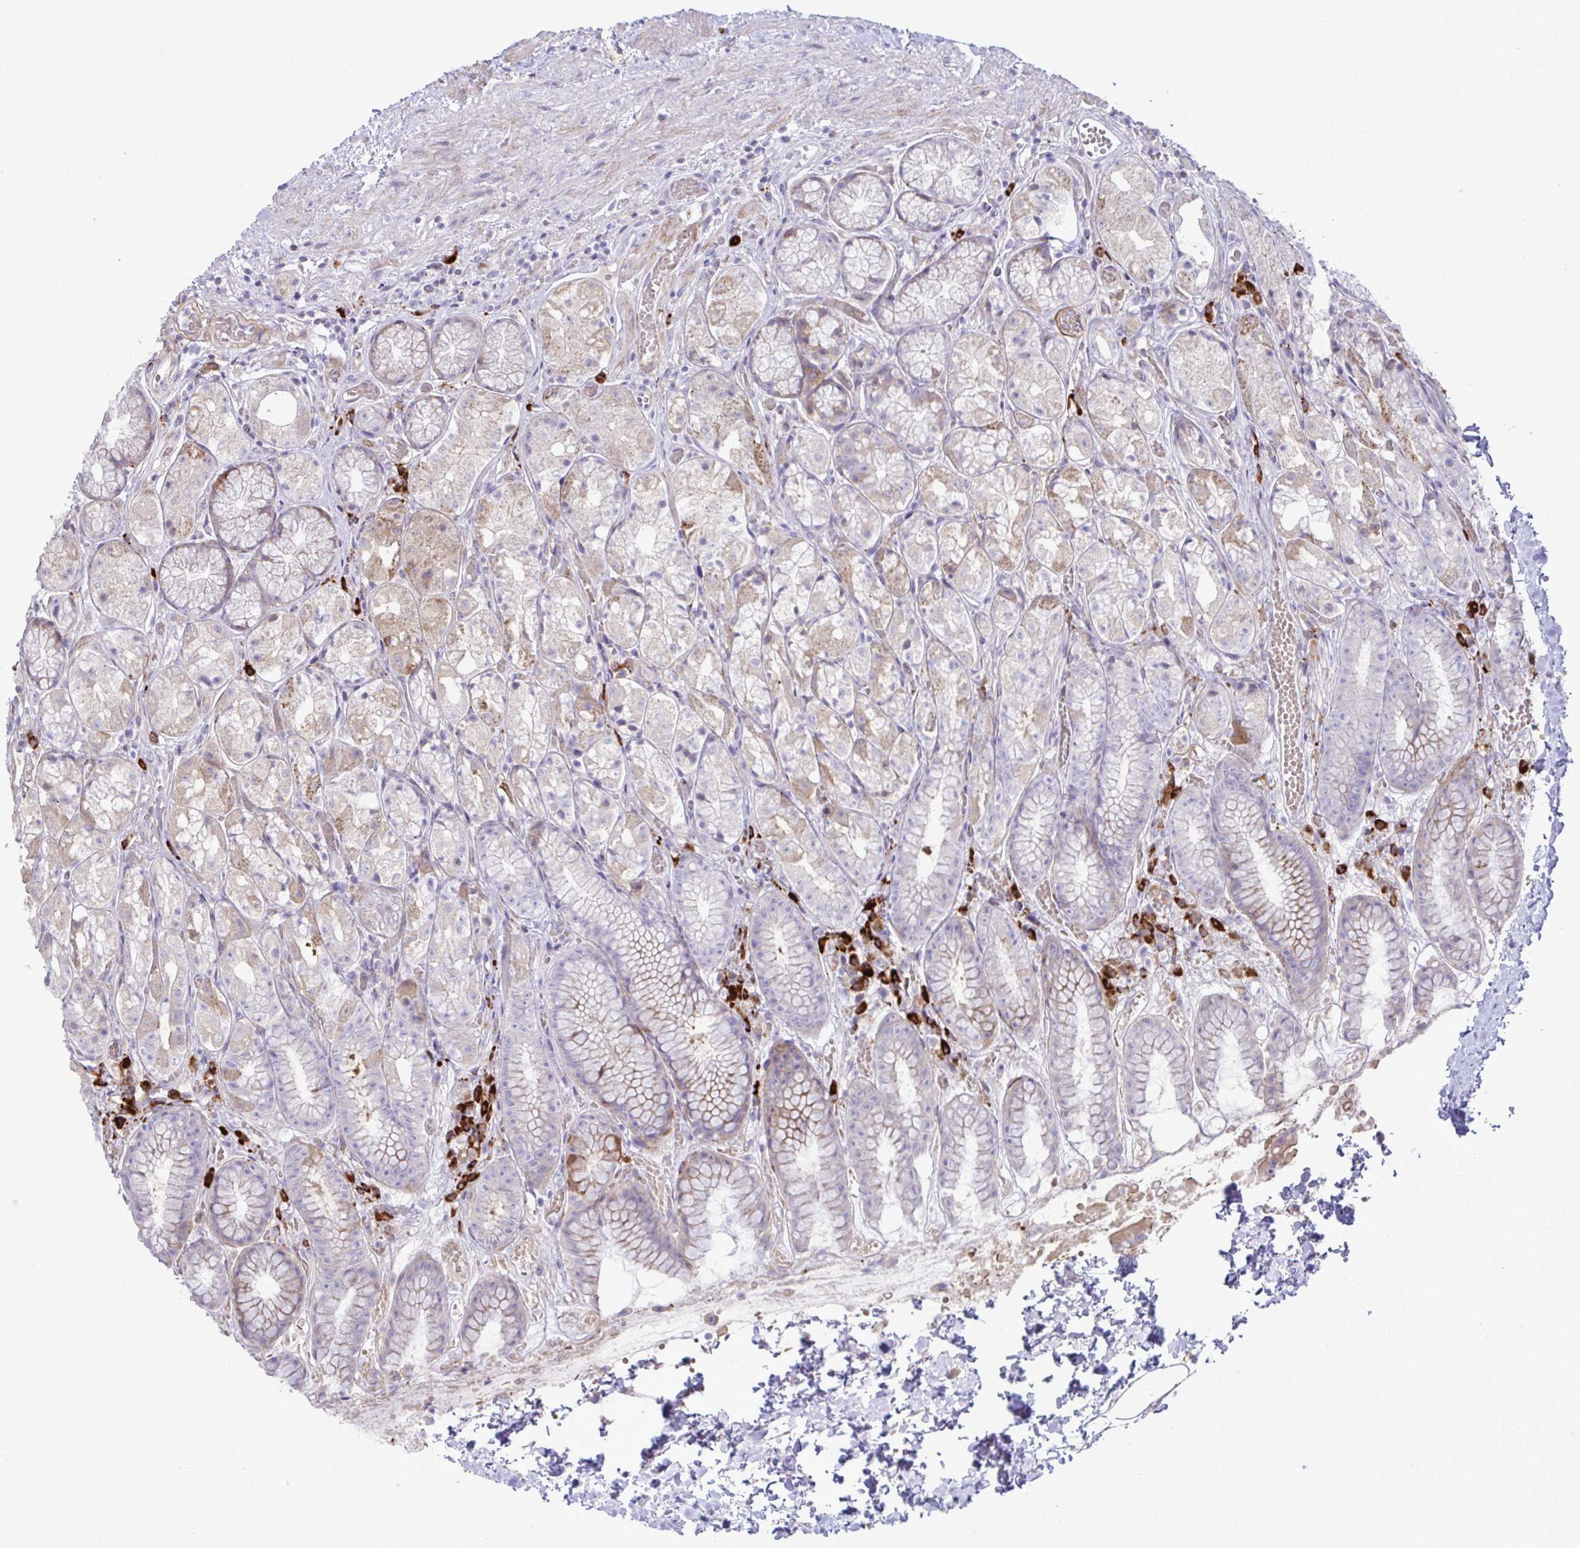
{"staining": {"intensity": "weak", "quantity": "25%-75%", "location": "cytoplasmic/membranous"}, "tissue": "stomach", "cell_type": "Glandular cells", "image_type": "normal", "snomed": [{"axis": "morphology", "description": "Normal tissue, NOS"}, {"axis": "topography", "description": "Stomach"}], "caption": "Immunohistochemical staining of benign stomach demonstrates weak cytoplasmic/membranous protein expression in approximately 25%-75% of glandular cells.", "gene": "LIMS1", "patient": {"sex": "male", "age": 70}}